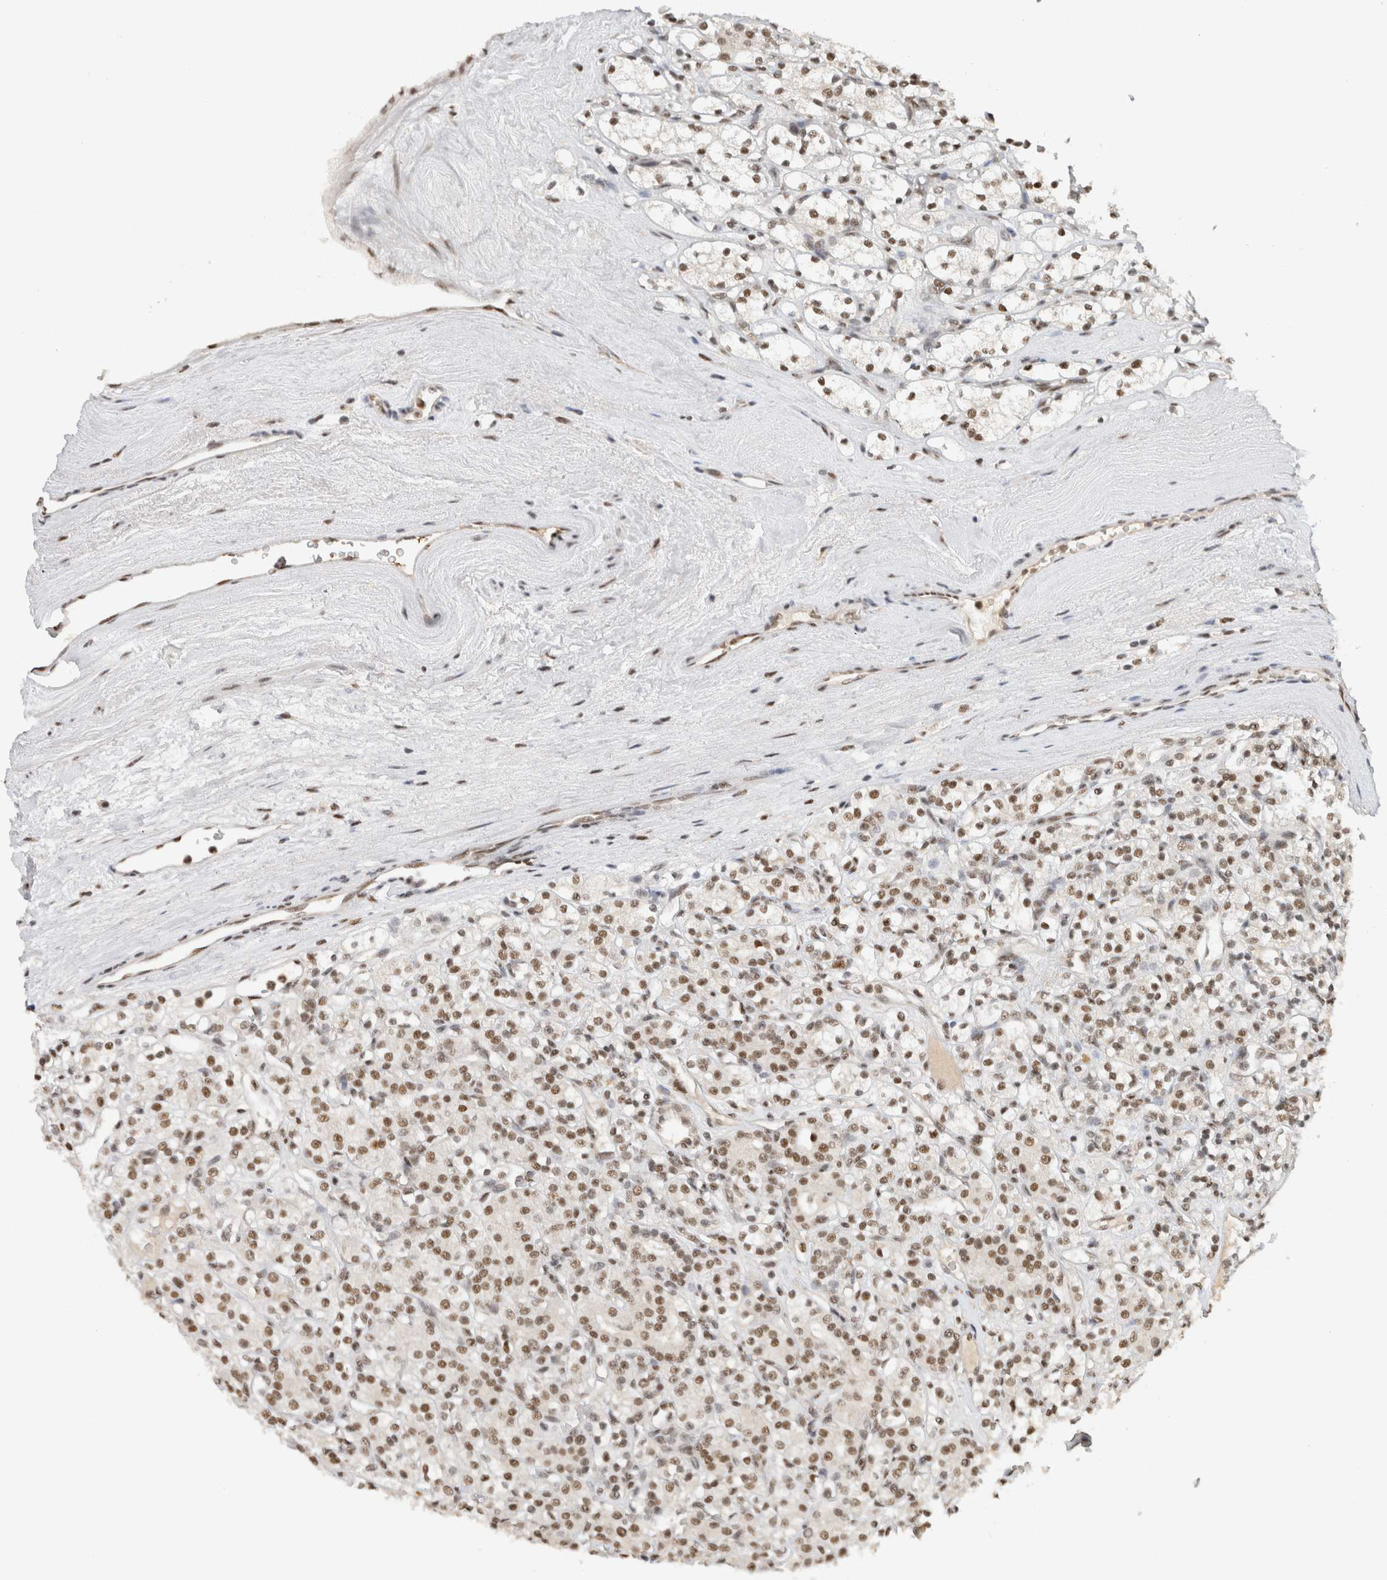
{"staining": {"intensity": "moderate", "quantity": ">75%", "location": "nuclear"}, "tissue": "renal cancer", "cell_type": "Tumor cells", "image_type": "cancer", "snomed": [{"axis": "morphology", "description": "Adenocarcinoma, NOS"}, {"axis": "topography", "description": "Kidney"}], "caption": "Renal cancer (adenocarcinoma) was stained to show a protein in brown. There is medium levels of moderate nuclear positivity in about >75% of tumor cells.", "gene": "DDX42", "patient": {"sex": "male", "age": 77}}